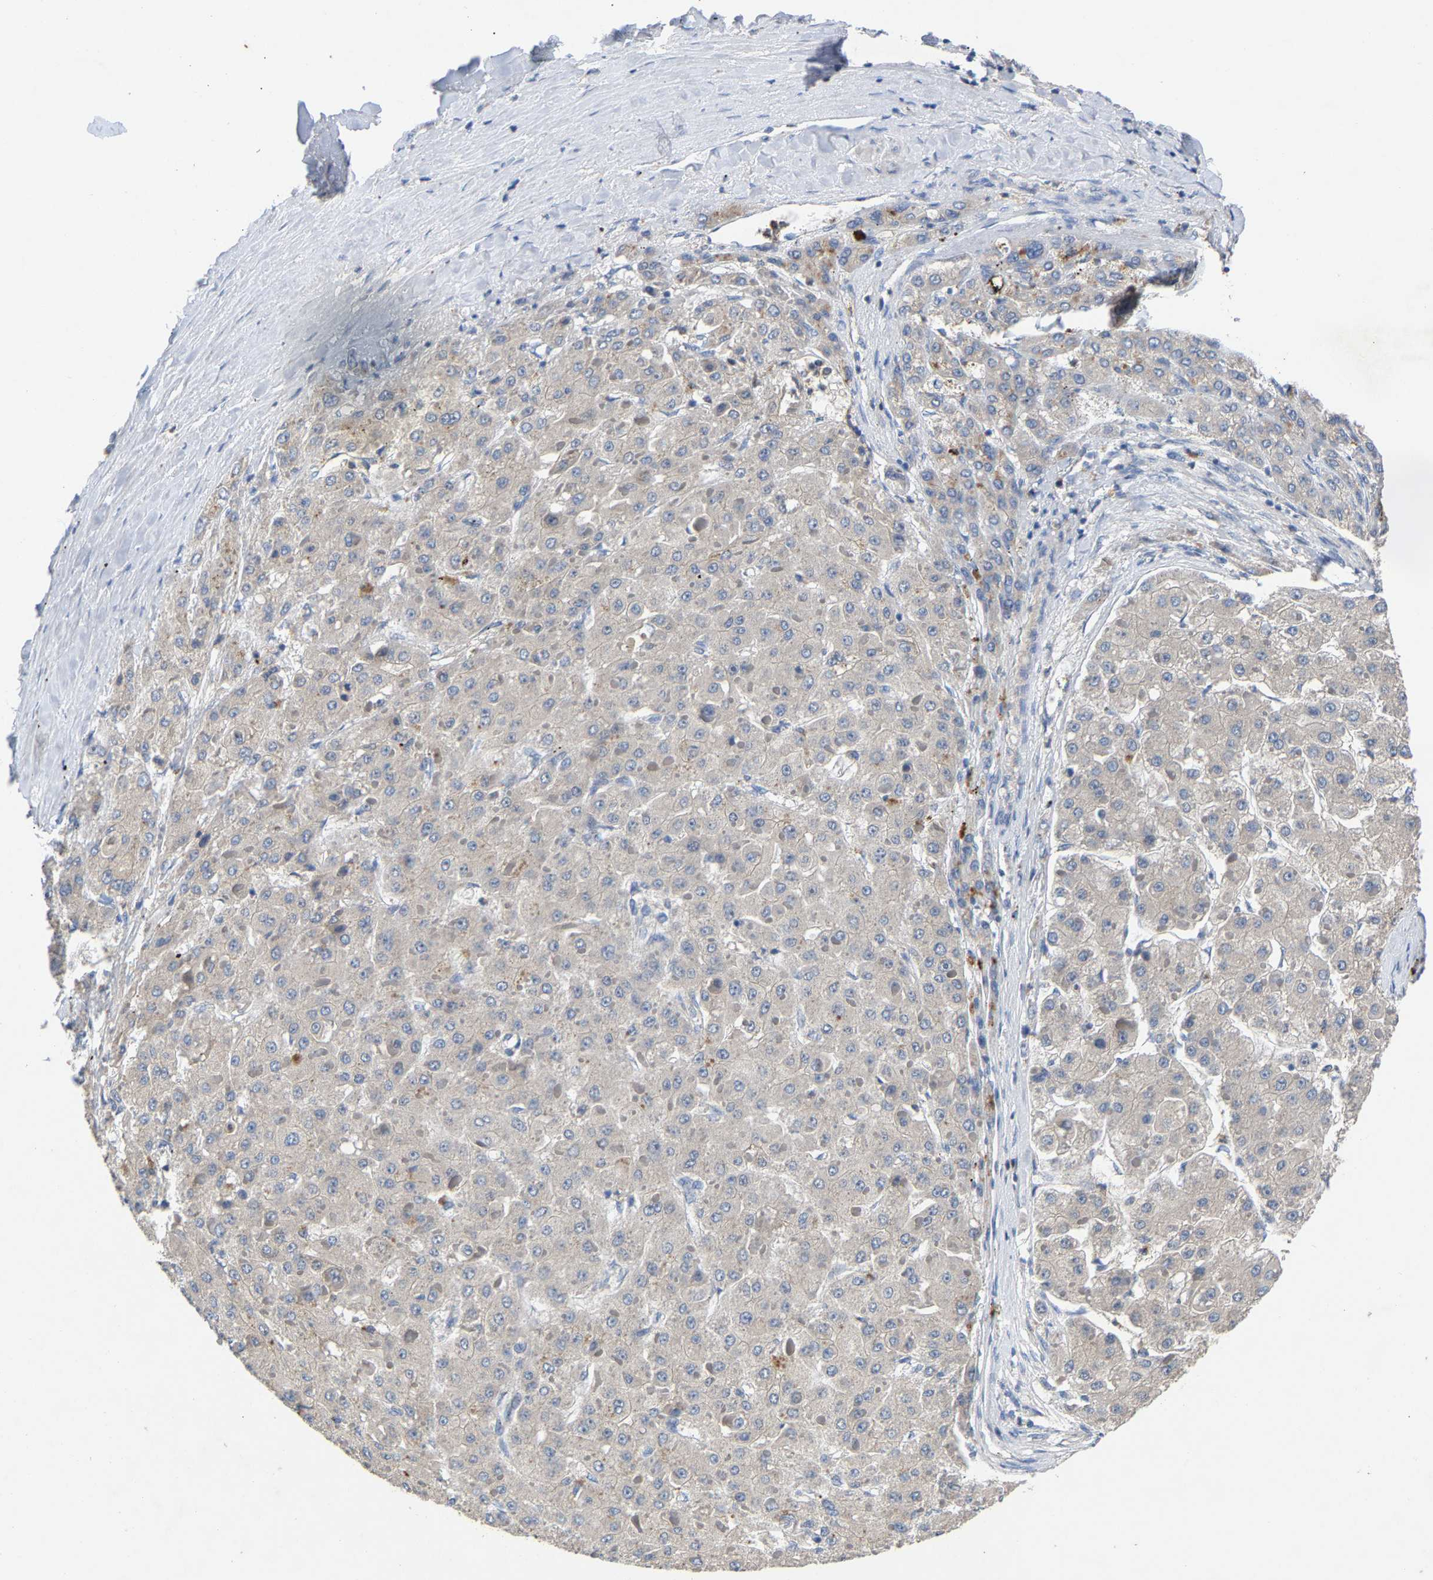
{"staining": {"intensity": "negative", "quantity": "none", "location": "none"}, "tissue": "liver cancer", "cell_type": "Tumor cells", "image_type": "cancer", "snomed": [{"axis": "morphology", "description": "Carcinoma, Hepatocellular, NOS"}, {"axis": "topography", "description": "Liver"}], "caption": "Protein analysis of liver cancer demonstrates no significant staining in tumor cells.", "gene": "CCDC171", "patient": {"sex": "female", "age": 73}}